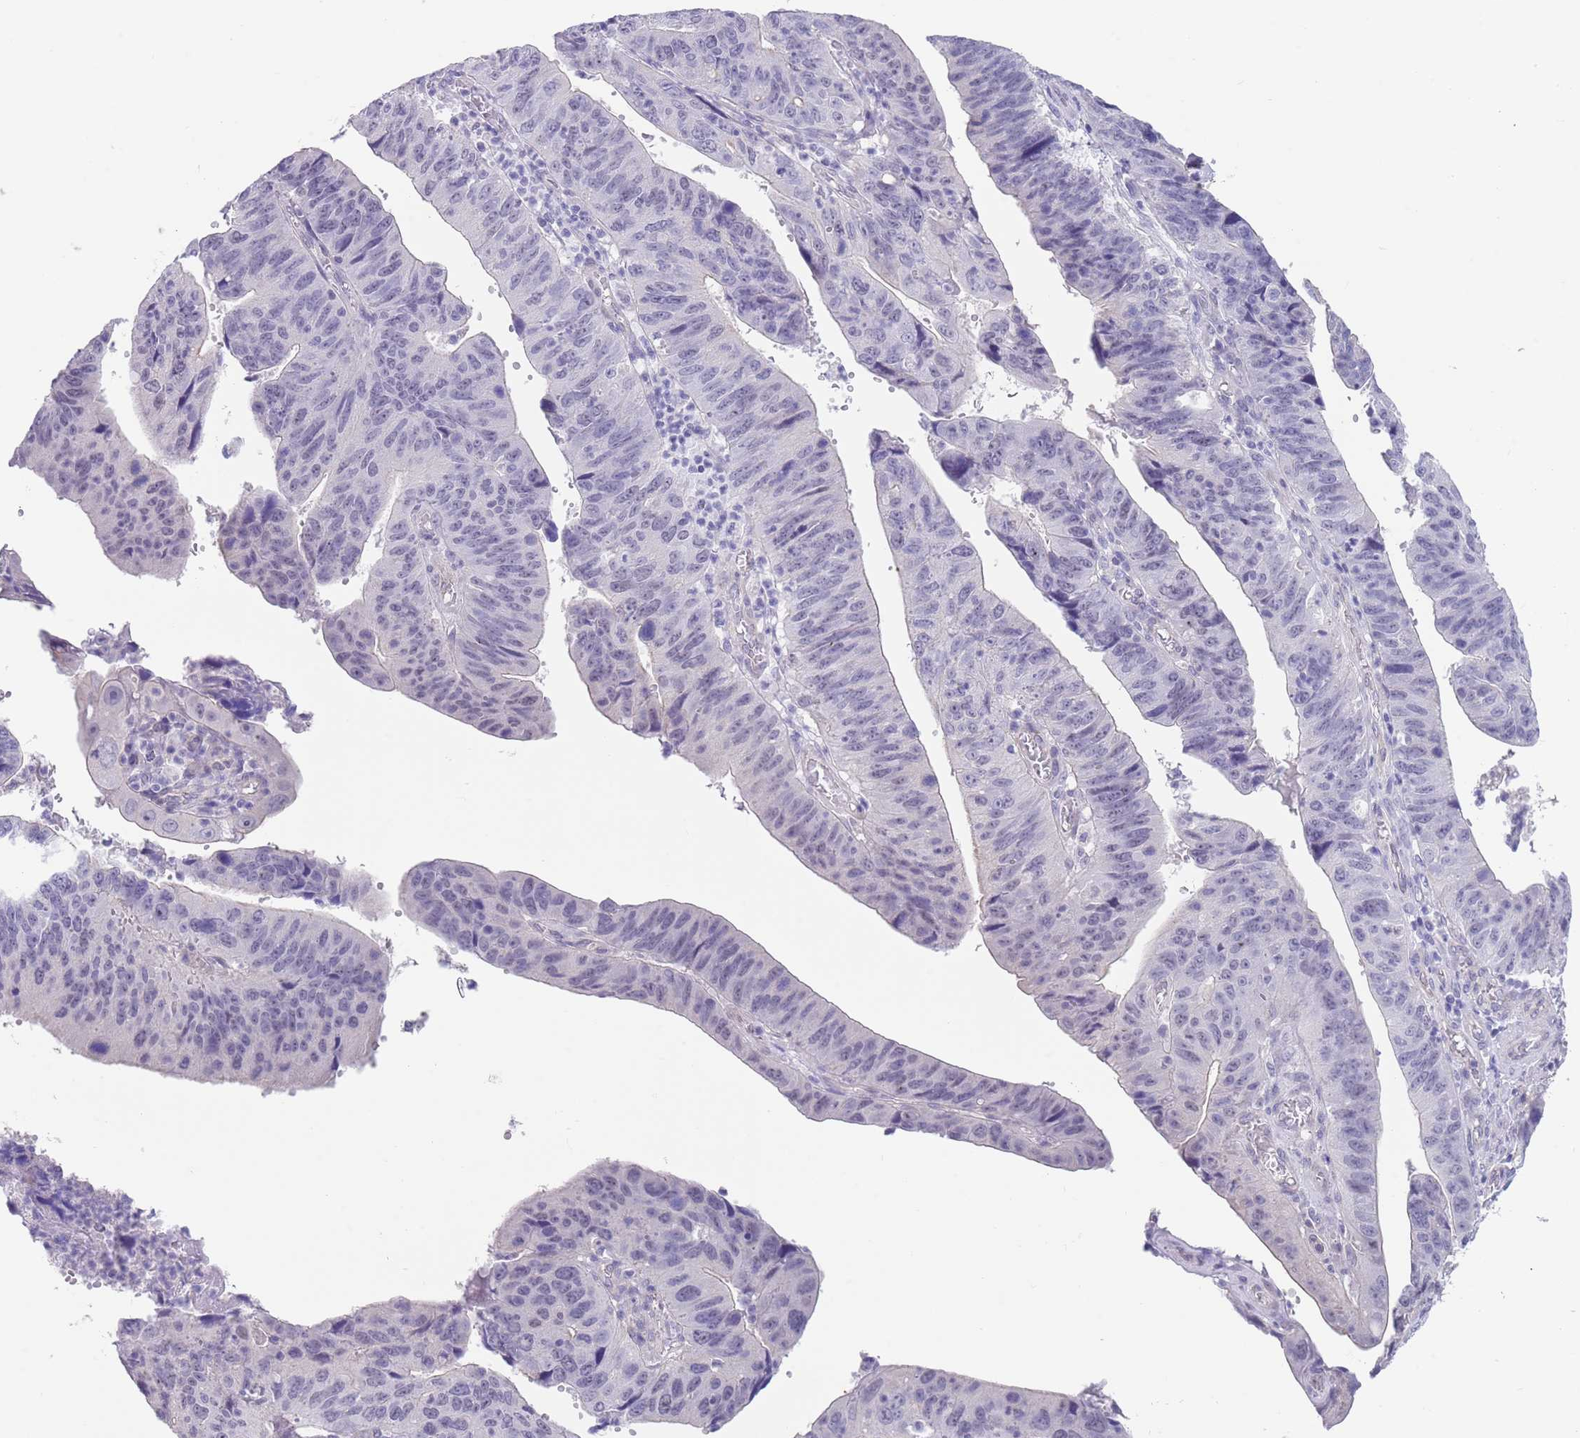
{"staining": {"intensity": "negative", "quantity": "none", "location": "none"}, "tissue": "stomach cancer", "cell_type": "Tumor cells", "image_type": "cancer", "snomed": [{"axis": "morphology", "description": "Adenocarcinoma, NOS"}, {"axis": "topography", "description": "Stomach"}], "caption": "Stomach adenocarcinoma was stained to show a protein in brown. There is no significant positivity in tumor cells.", "gene": "RNF169", "patient": {"sex": "male", "age": 59}}